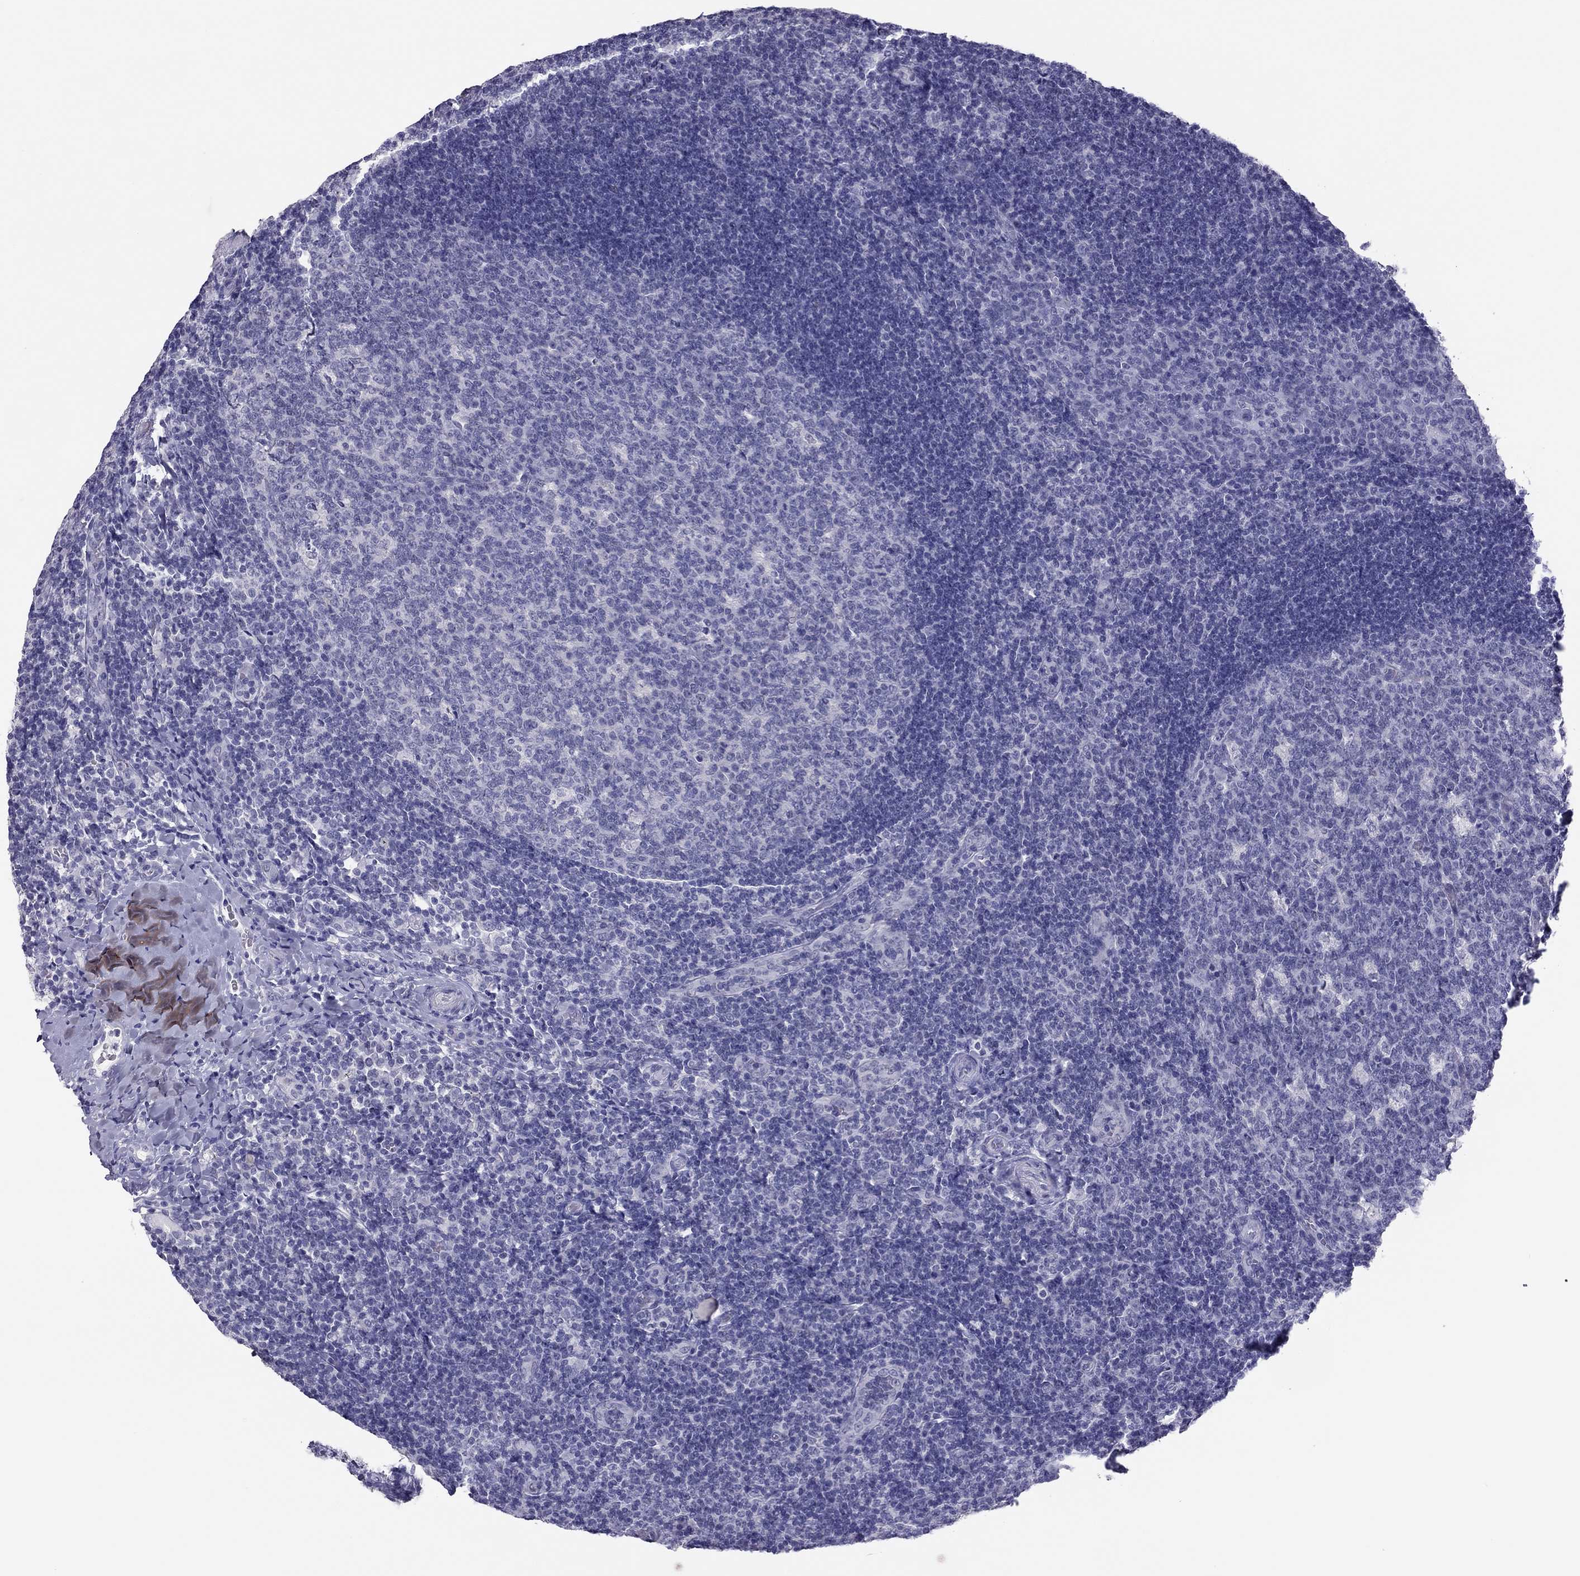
{"staining": {"intensity": "negative", "quantity": "none", "location": "none"}, "tissue": "tonsil", "cell_type": "Germinal center cells", "image_type": "normal", "snomed": [{"axis": "morphology", "description": "Normal tissue, NOS"}, {"axis": "topography", "description": "Tonsil"}], "caption": "Human tonsil stained for a protein using immunohistochemistry displays no positivity in germinal center cells.", "gene": "PHOX2A", "patient": {"sex": "male", "age": 17}}